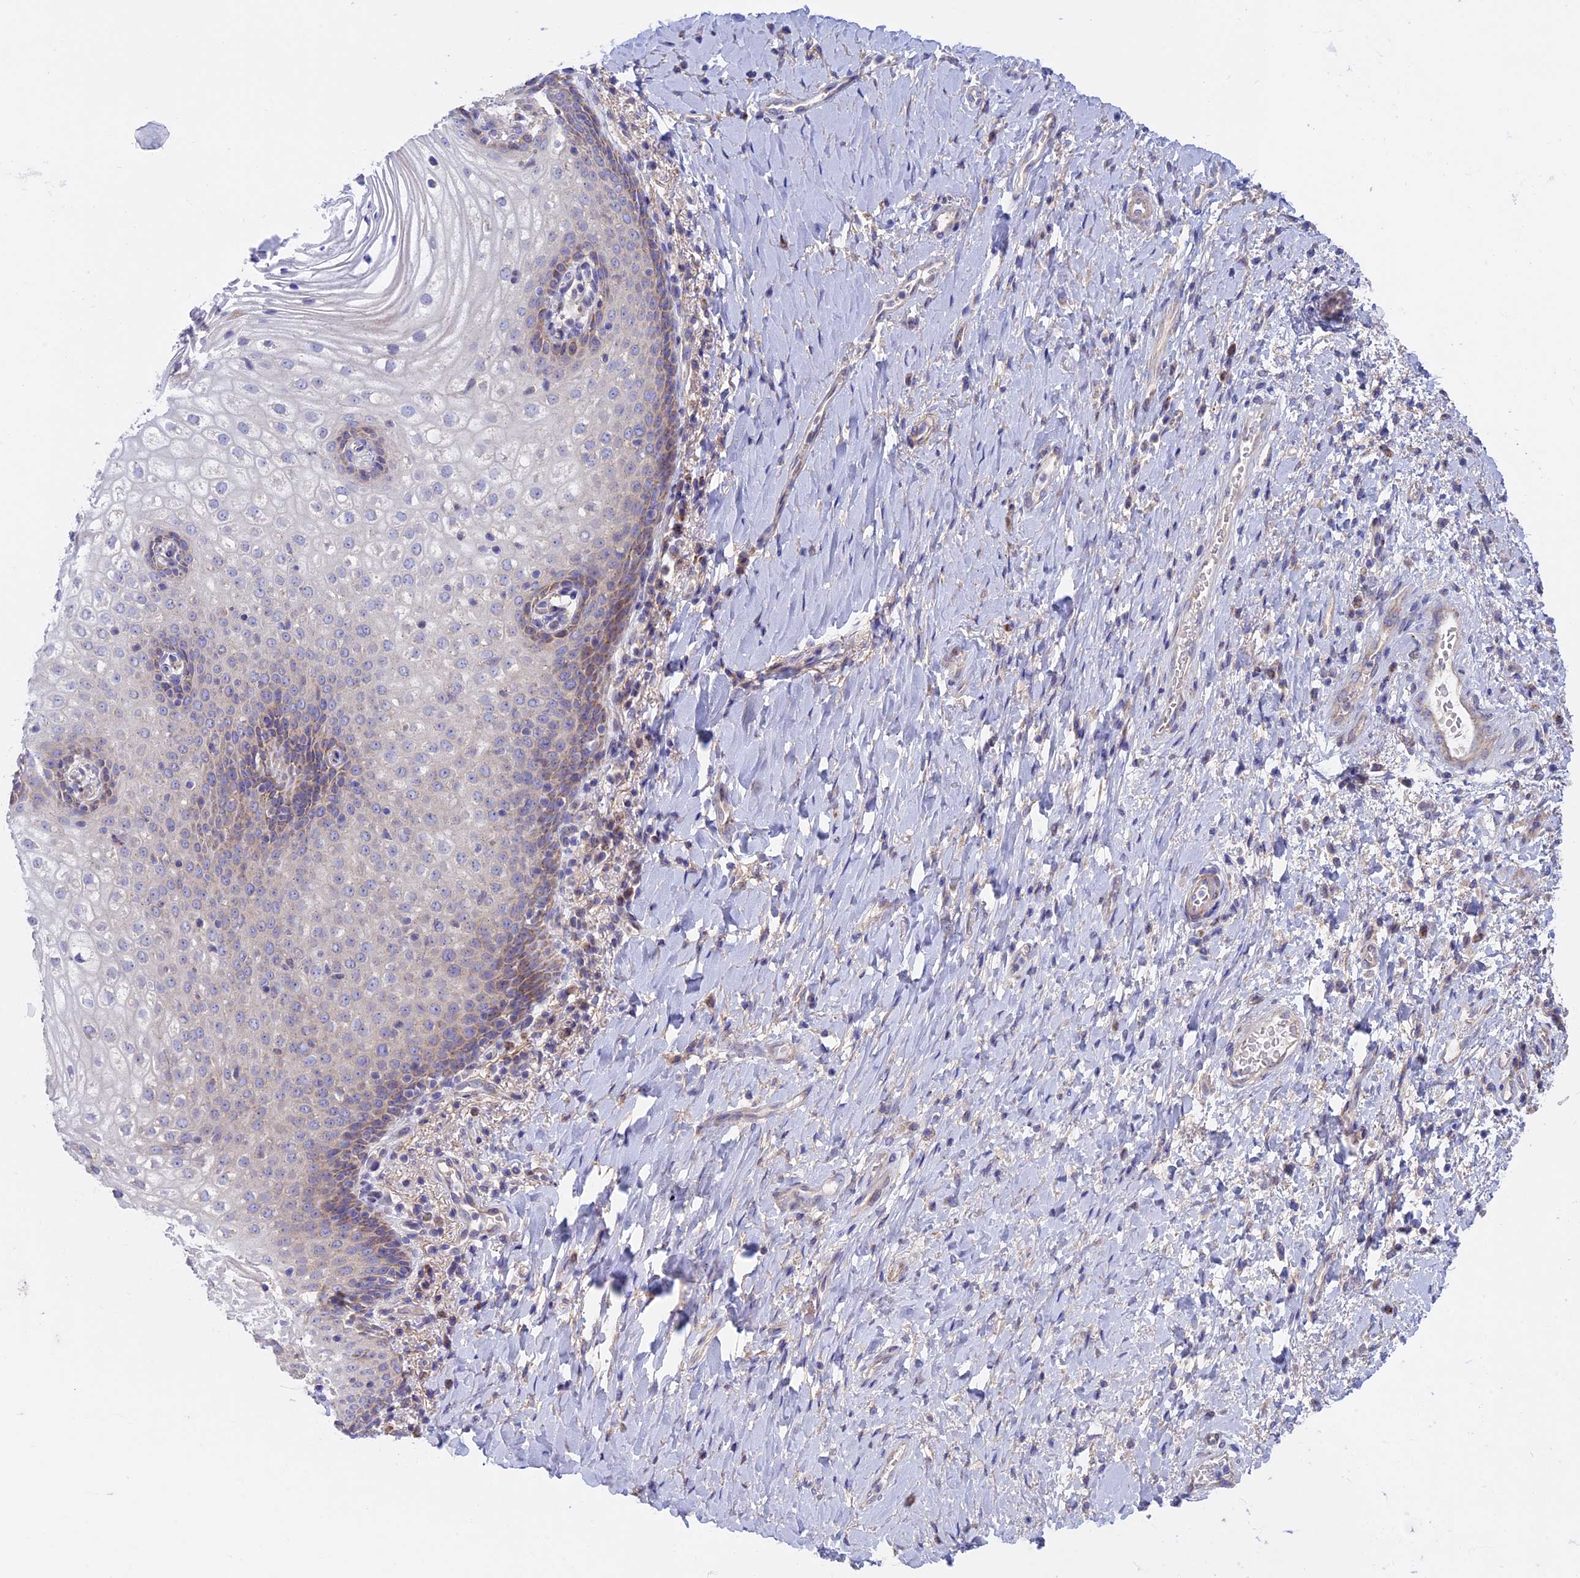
{"staining": {"intensity": "weak", "quantity": "25%-75%", "location": "cytoplasmic/membranous"}, "tissue": "vagina", "cell_type": "Squamous epithelial cells", "image_type": "normal", "snomed": [{"axis": "morphology", "description": "Normal tissue, NOS"}, {"axis": "topography", "description": "Vagina"}], "caption": "Immunohistochemical staining of normal vagina demonstrates 25%-75% levels of weak cytoplasmic/membranous protein staining in approximately 25%-75% of squamous epithelial cells.", "gene": "ETFDH", "patient": {"sex": "female", "age": 60}}